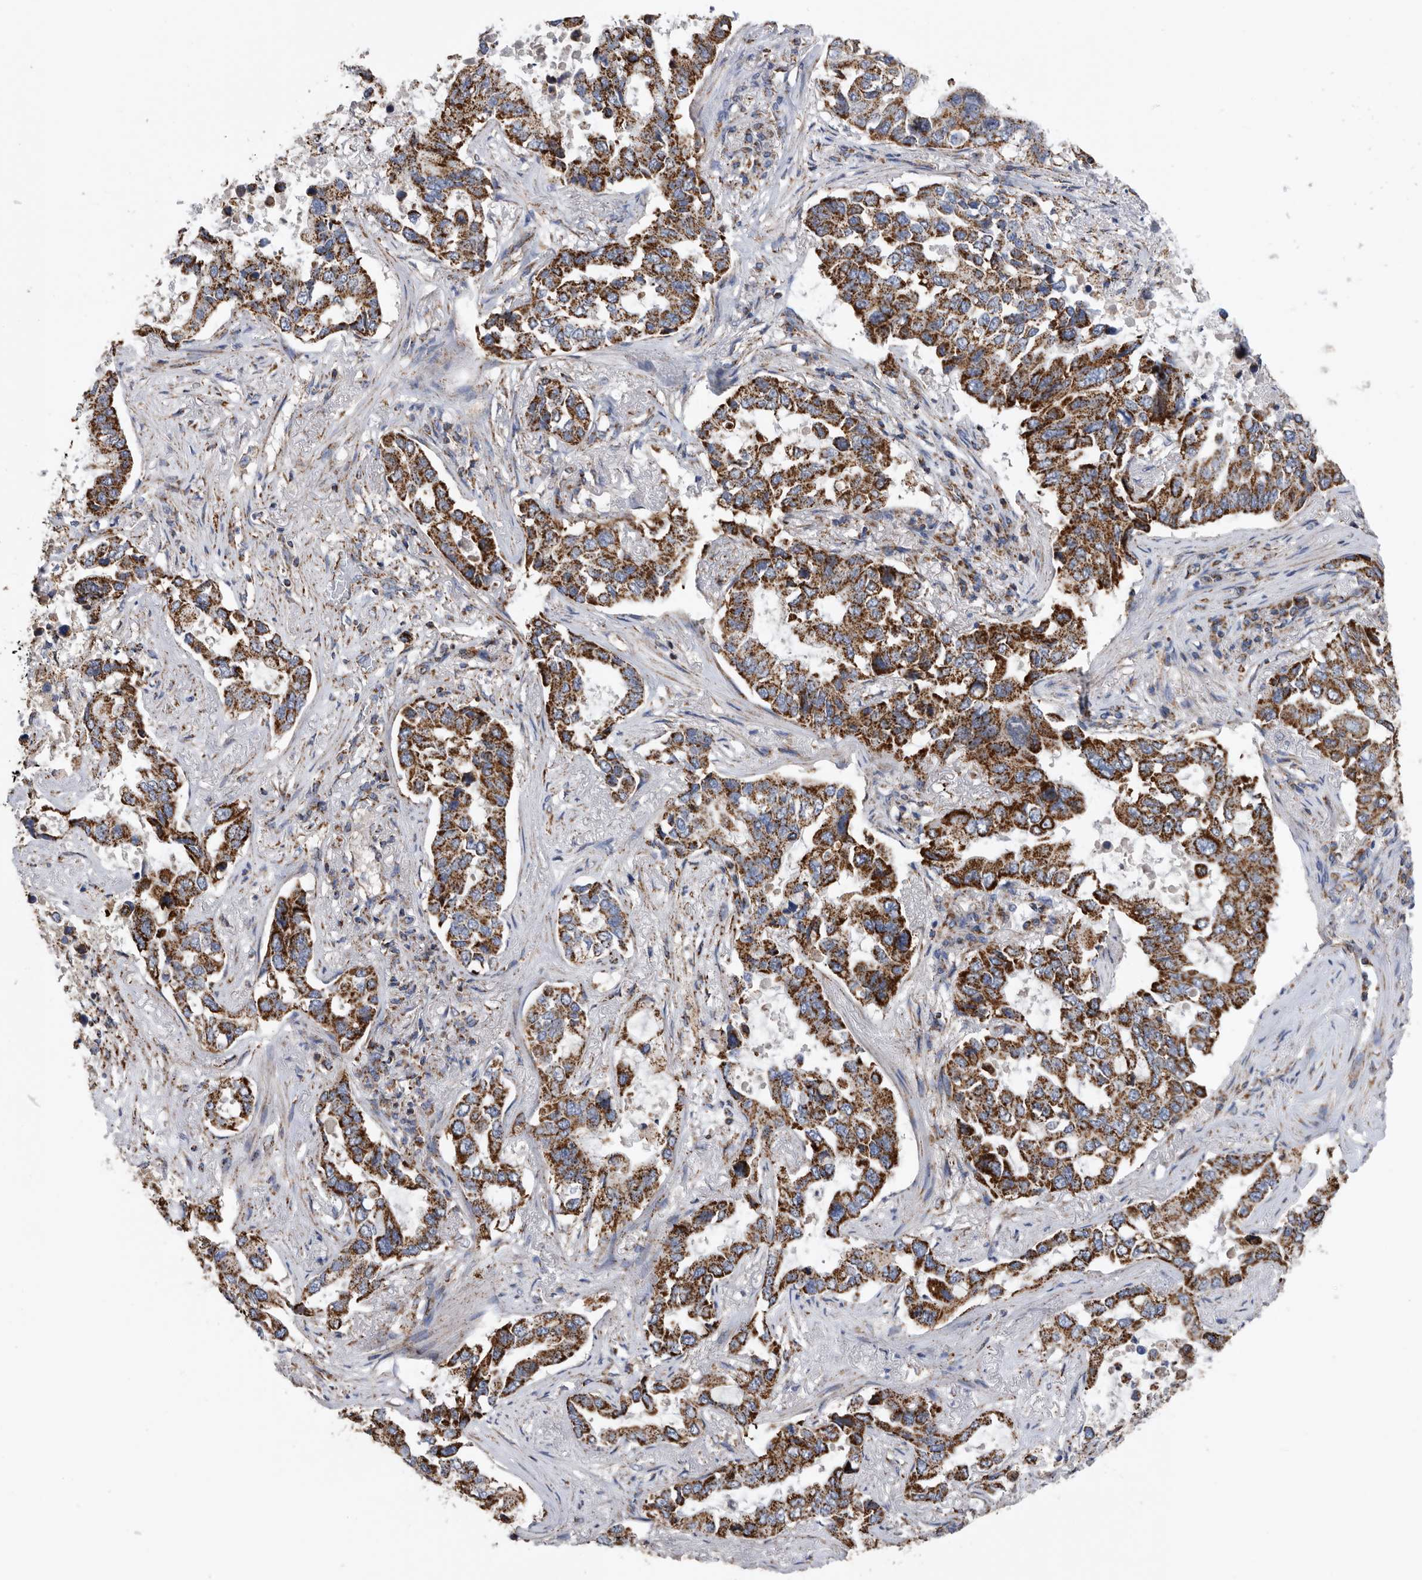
{"staining": {"intensity": "strong", "quantity": ">75%", "location": "cytoplasmic/membranous"}, "tissue": "lung cancer", "cell_type": "Tumor cells", "image_type": "cancer", "snomed": [{"axis": "morphology", "description": "Squamous cell carcinoma, NOS"}, {"axis": "topography", "description": "Lung"}], "caption": "Protein staining of lung cancer (squamous cell carcinoma) tissue reveals strong cytoplasmic/membranous staining in approximately >75% of tumor cells.", "gene": "WFDC1", "patient": {"sex": "male", "age": 66}}